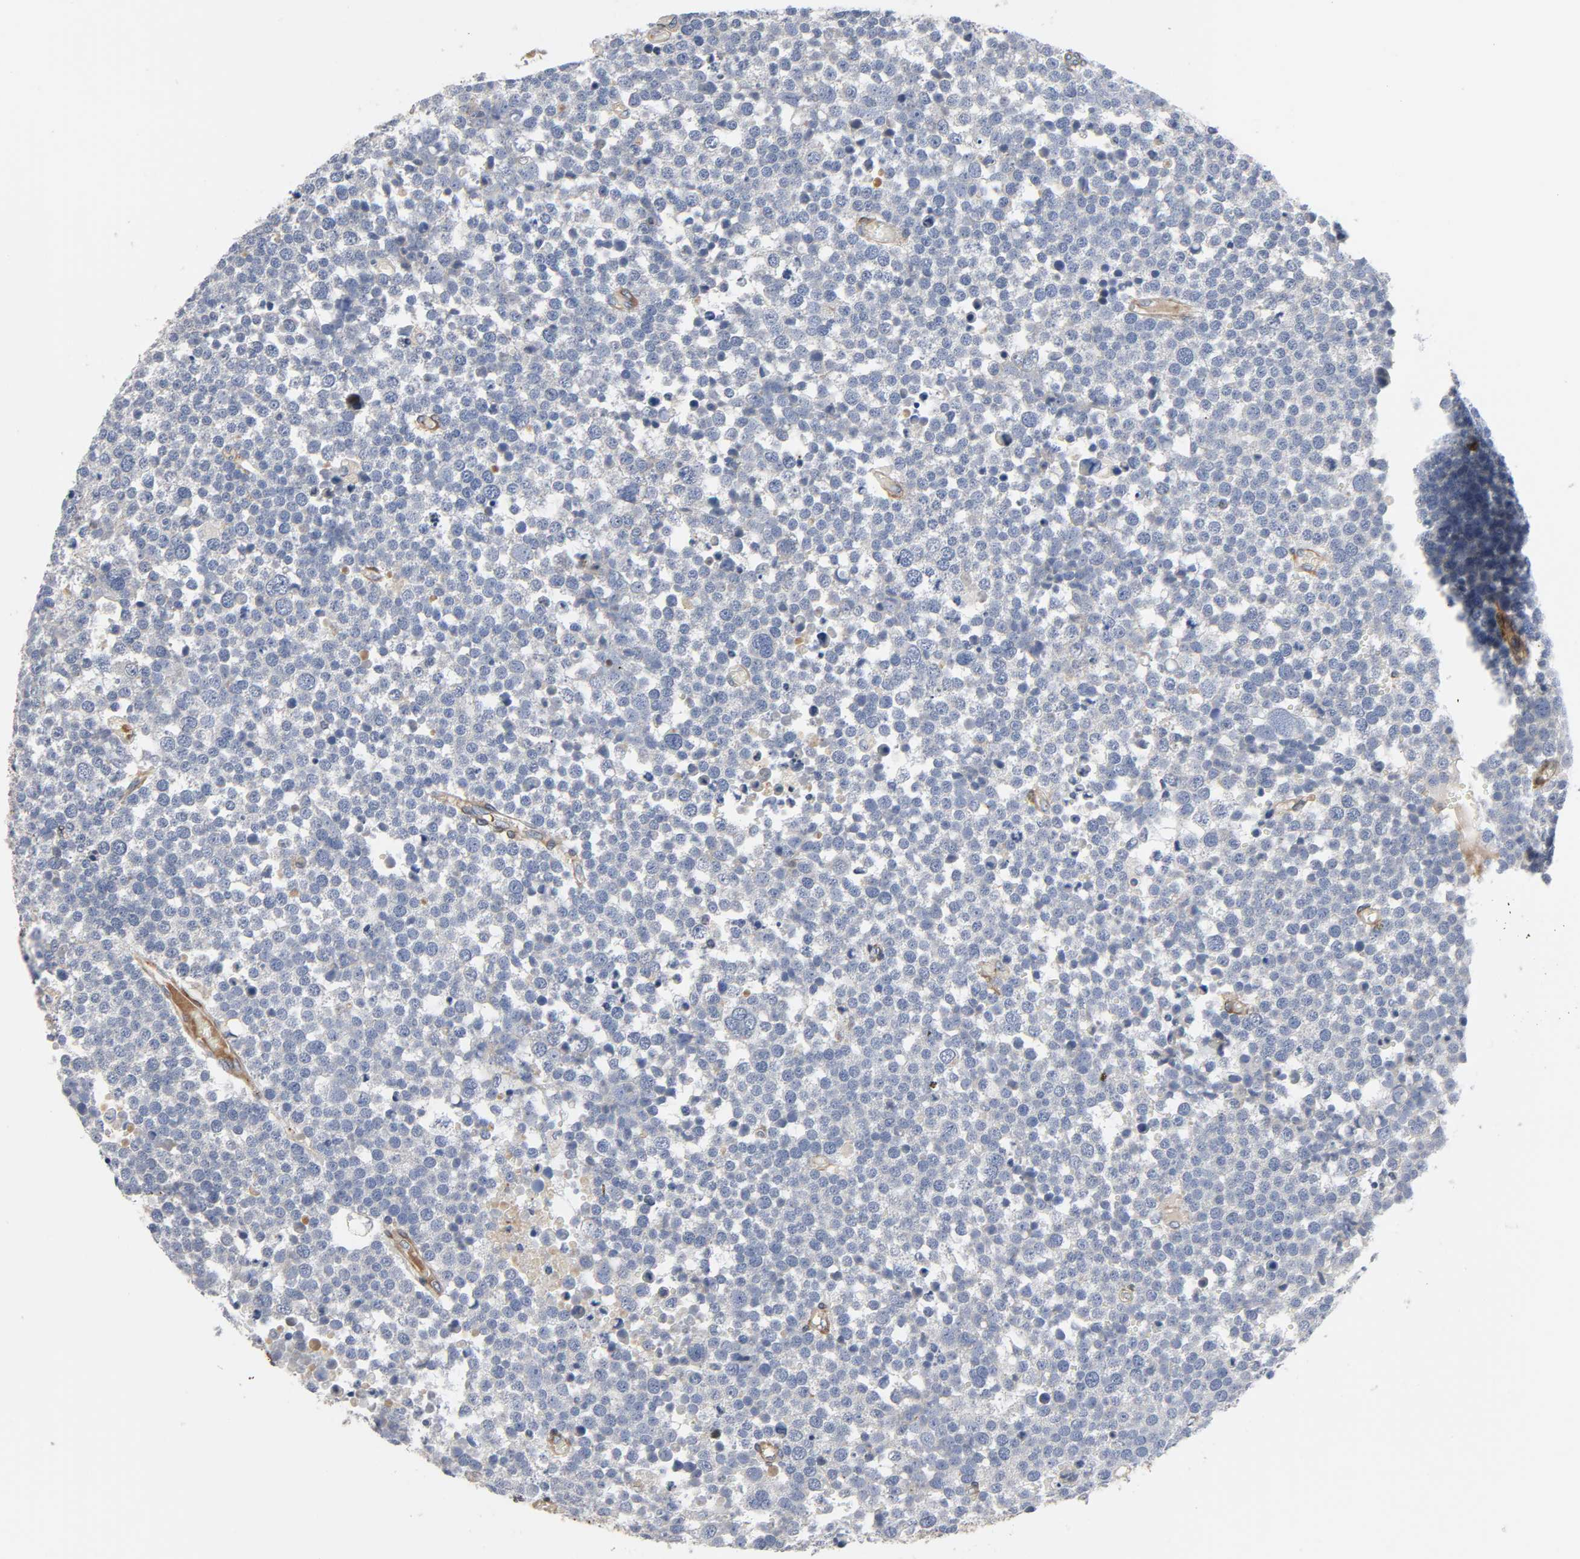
{"staining": {"intensity": "negative", "quantity": "none", "location": "none"}, "tissue": "testis cancer", "cell_type": "Tumor cells", "image_type": "cancer", "snomed": [{"axis": "morphology", "description": "Seminoma, NOS"}, {"axis": "topography", "description": "Testis"}], "caption": "Testis seminoma stained for a protein using immunohistochemistry (IHC) reveals no staining tumor cells.", "gene": "ARHGAP1", "patient": {"sex": "male", "age": 71}}